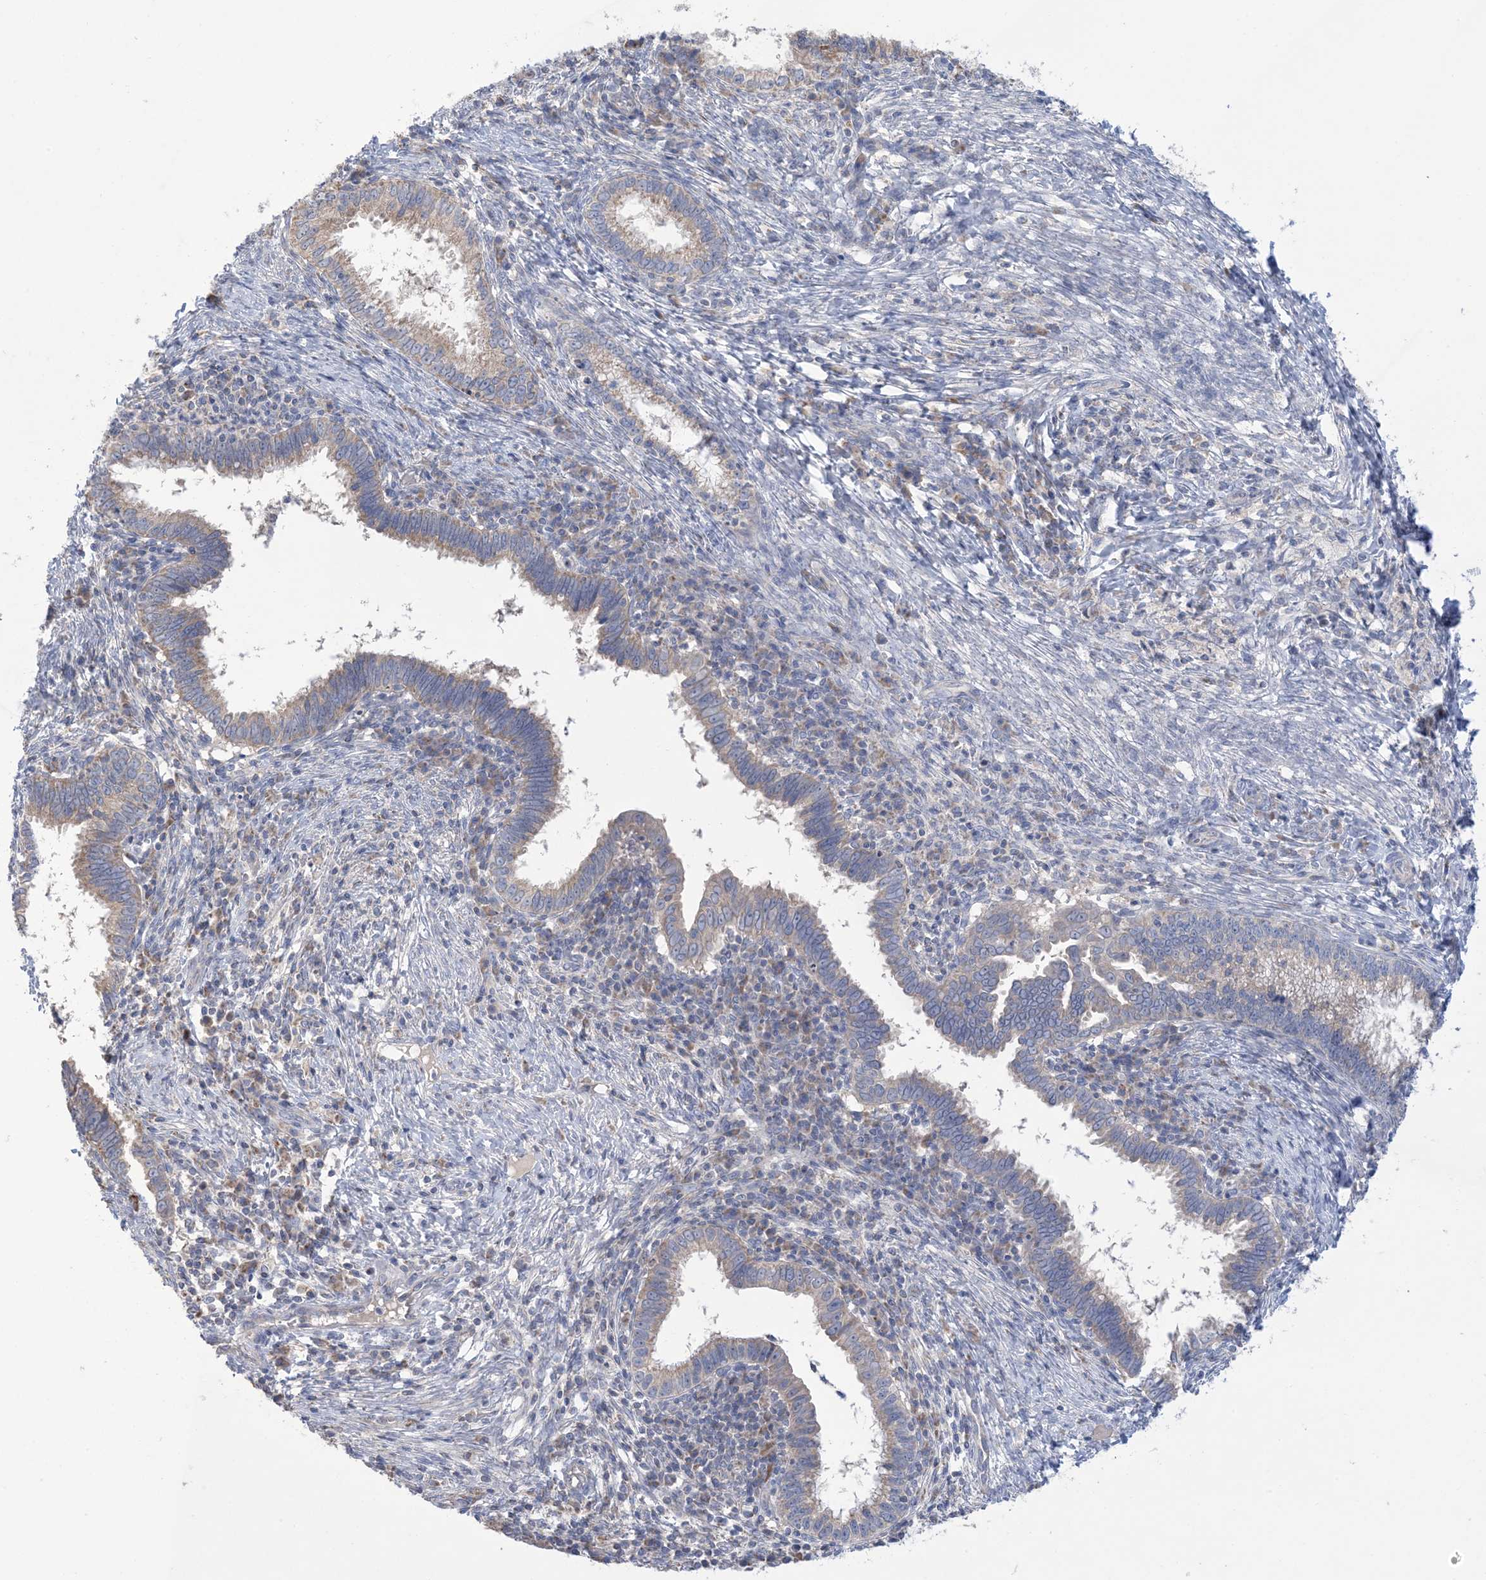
{"staining": {"intensity": "weak", "quantity": "<25%", "location": "cytoplasmic/membranous"}, "tissue": "cervical cancer", "cell_type": "Tumor cells", "image_type": "cancer", "snomed": [{"axis": "morphology", "description": "Adenocarcinoma, NOS"}, {"axis": "topography", "description": "Cervix"}], "caption": "A high-resolution photomicrograph shows immunohistochemistry (IHC) staining of cervical cancer (adenocarcinoma), which exhibits no significant positivity in tumor cells. The staining was performed using DAB (3,3'-diaminobenzidine) to visualize the protein expression in brown, while the nuclei were stained in blue with hematoxylin (Magnification: 20x).", "gene": "CLEC16A", "patient": {"sex": "female", "age": 36}}